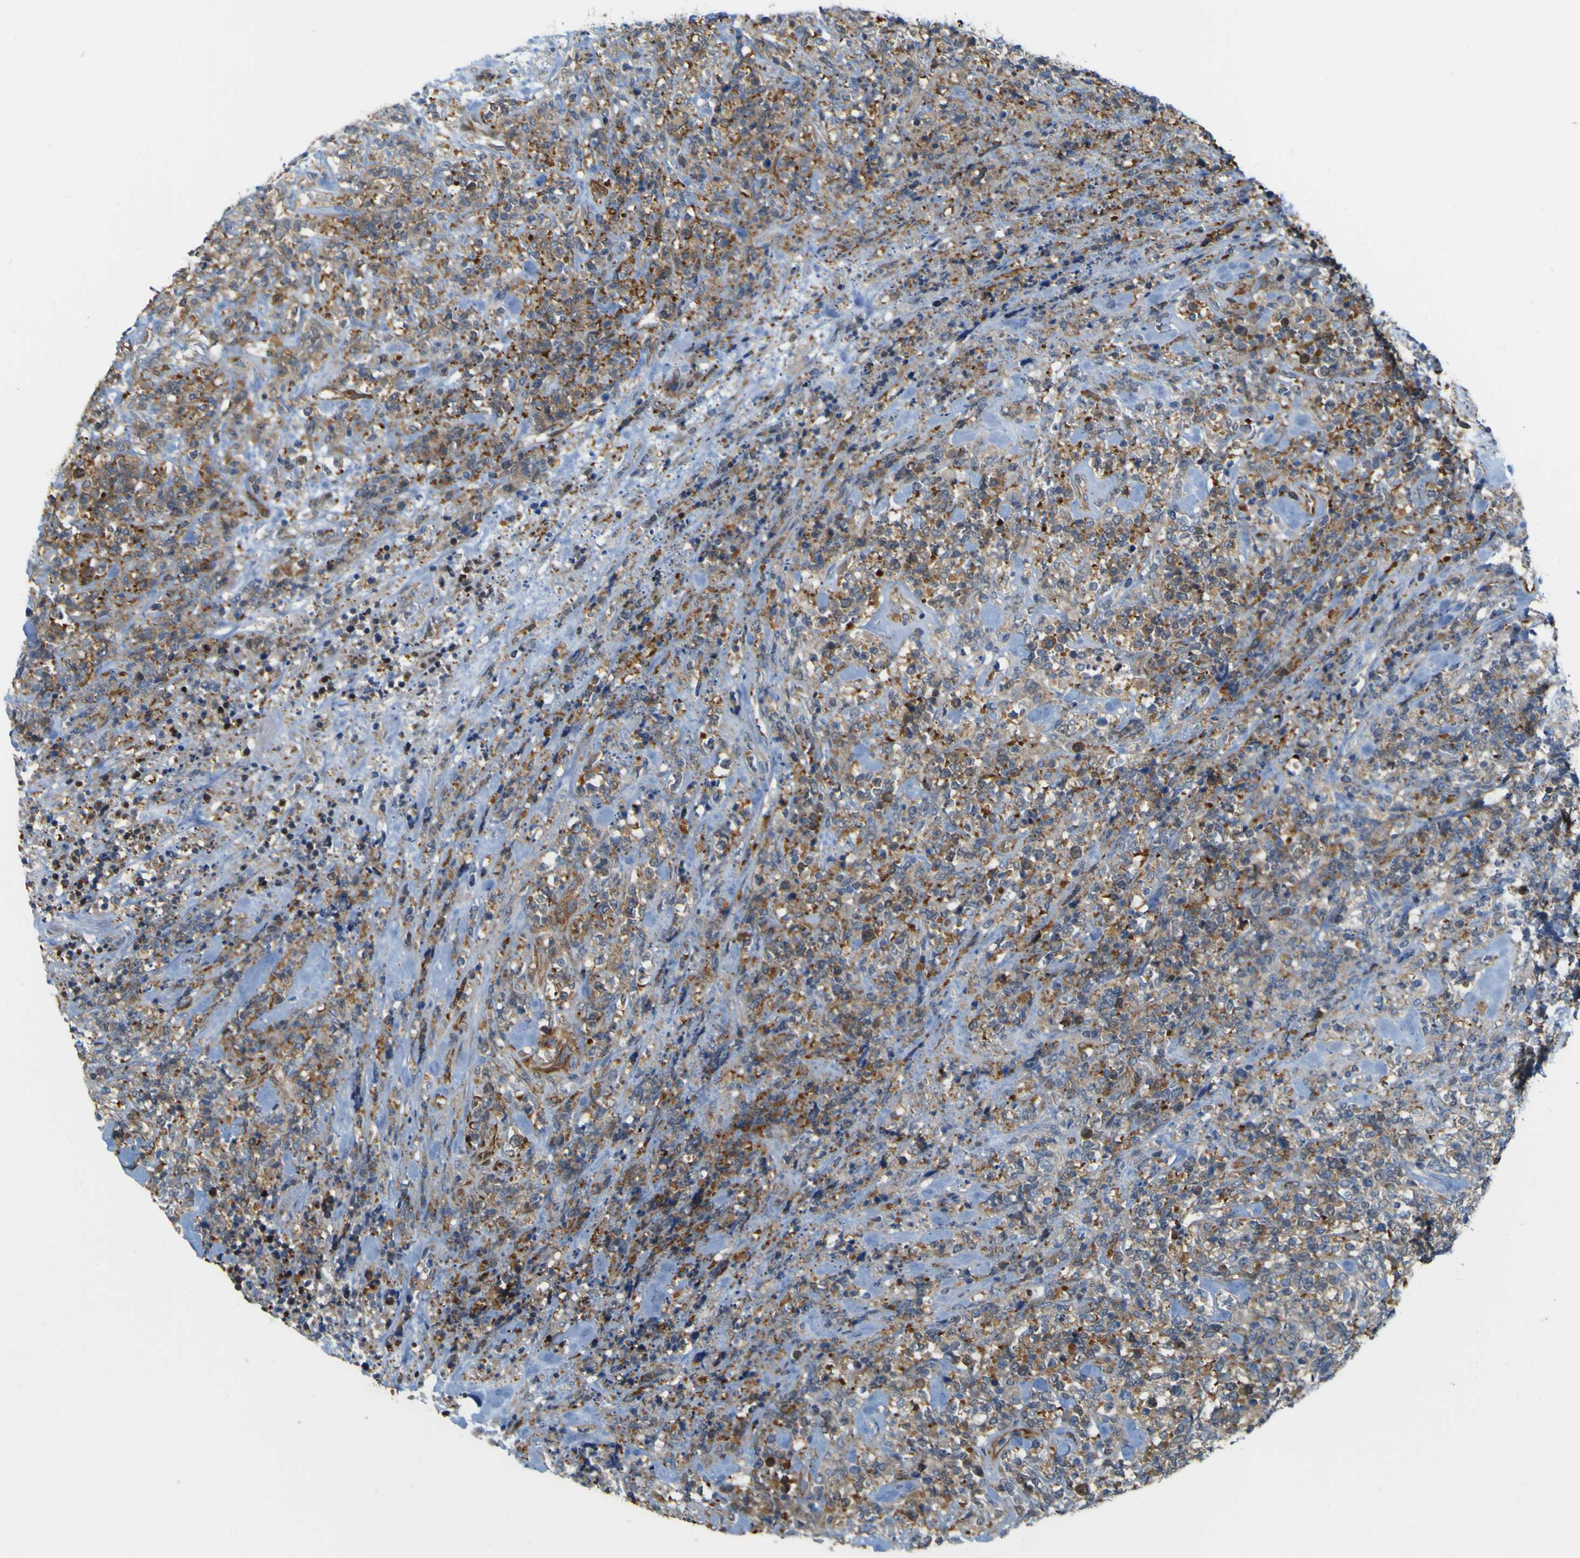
{"staining": {"intensity": "moderate", "quantity": "<25%", "location": "cytoplasmic/membranous"}, "tissue": "lymphoma", "cell_type": "Tumor cells", "image_type": "cancer", "snomed": [{"axis": "morphology", "description": "Malignant lymphoma, non-Hodgkin's type, High grade"}, {"axis": "topography", "description": "Soft tissue"}], "caption": "IHC (DAB (3,3'-diaminobenzidine)) staining of human high-grade malignant lymphoma, non-Hodgkin's type shows moderate cytoplasmic/membranous protein staining in approximately <25% of tumor cells.", "gene": "JPH1", "patient": {"sex": "male", "age": 18}}